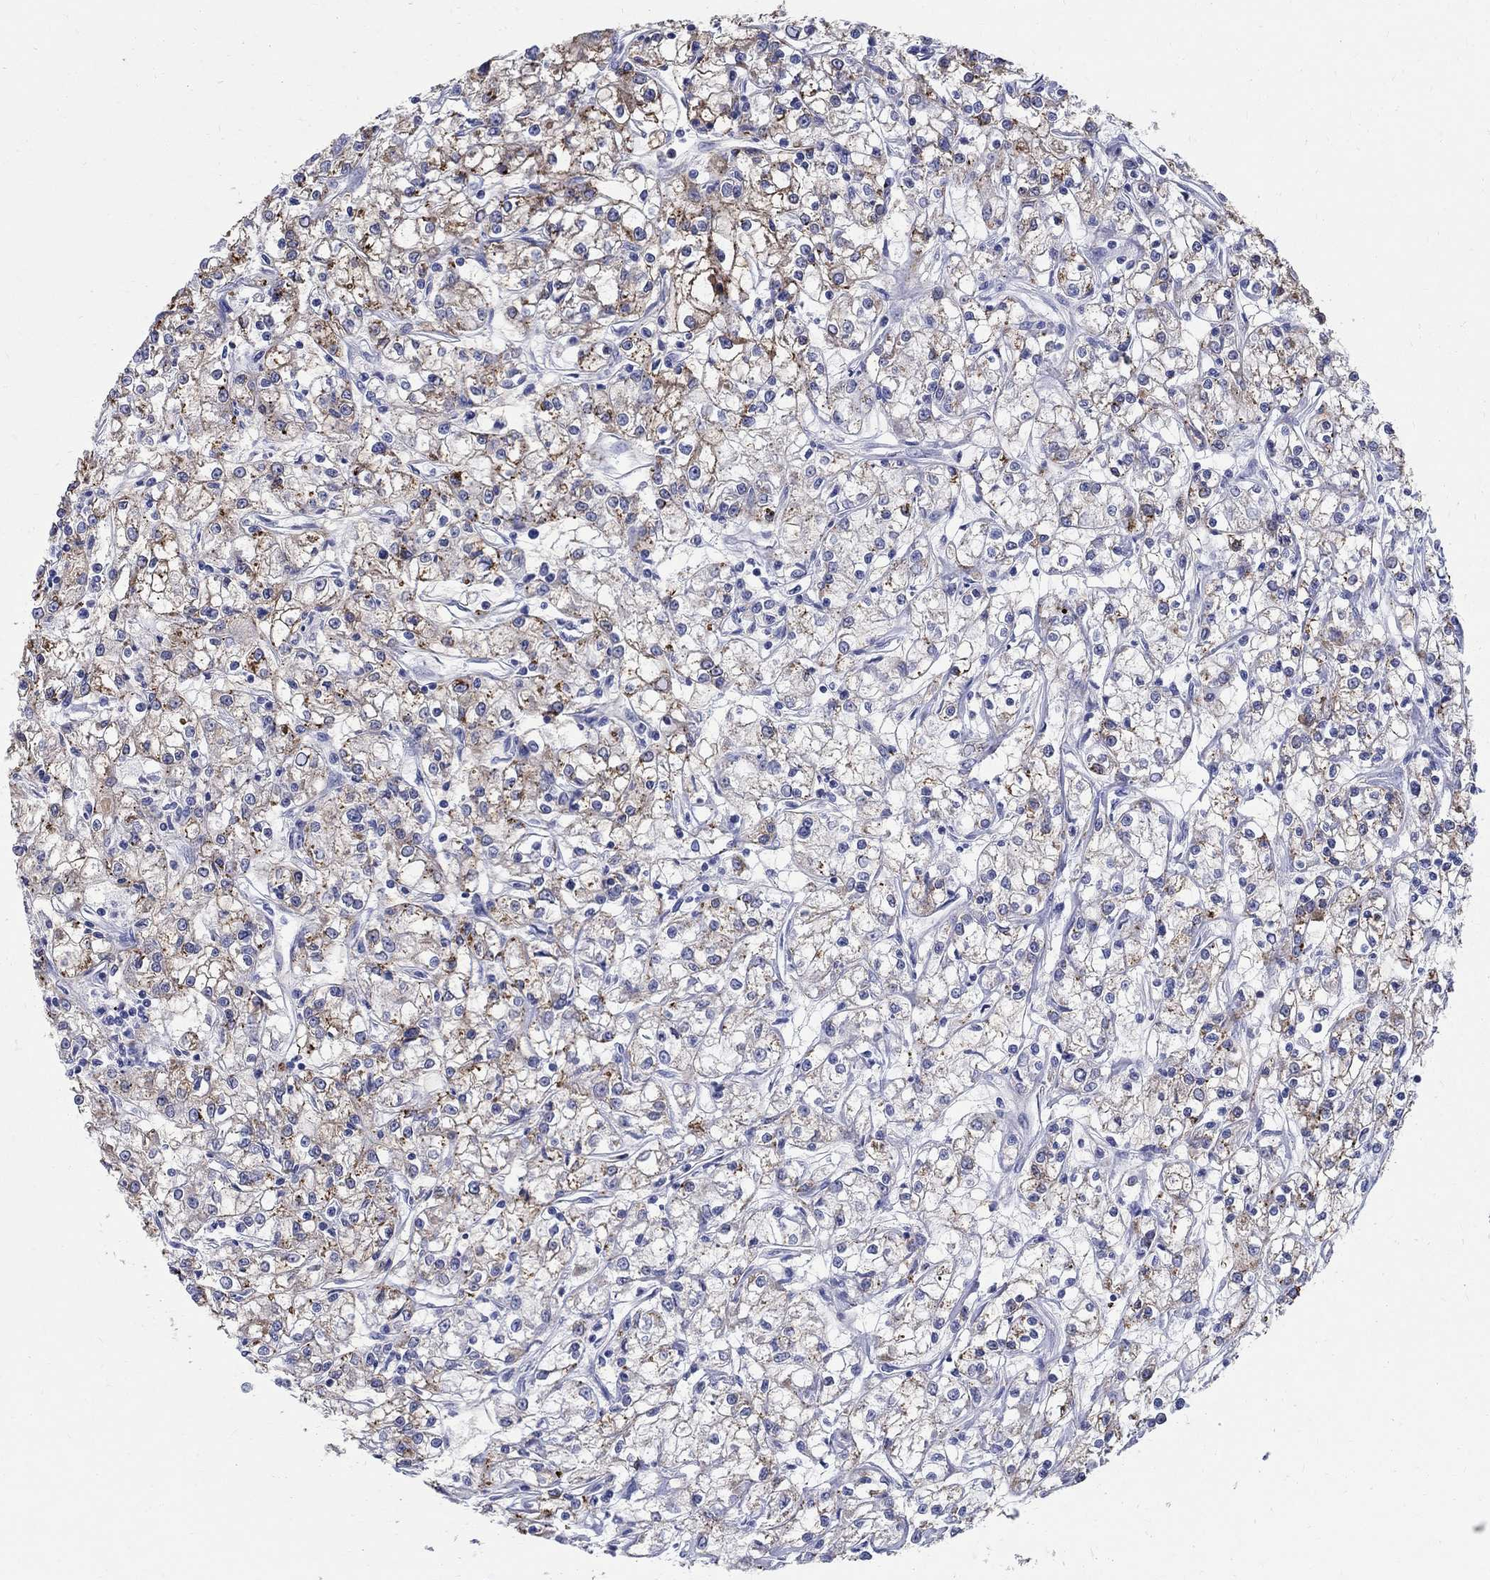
{"staining": {"intensity": "weak", "quantity": "25%-75%", "location": "cytoplasmic/membranous"}, "tissue": "renal cancer", "cell_type": "Tumor cells", "image_type": "cancer", "snomed": [{"axis": "morphology", "description": "Adenocarcinoma, NOS"}, {"axis": "topography", "description": "Kidney"}], "caption": "Protein analysis of renal adenocarcinoma tissue shows weak cytoplasmic/membranous positivity in approximately 25%-75% of tumor cells. The protein of interest is shown in brown color, while the nuclei are stained blue.", "gene": "SOX2", "patient": {"sex": "female", "age": 59}}